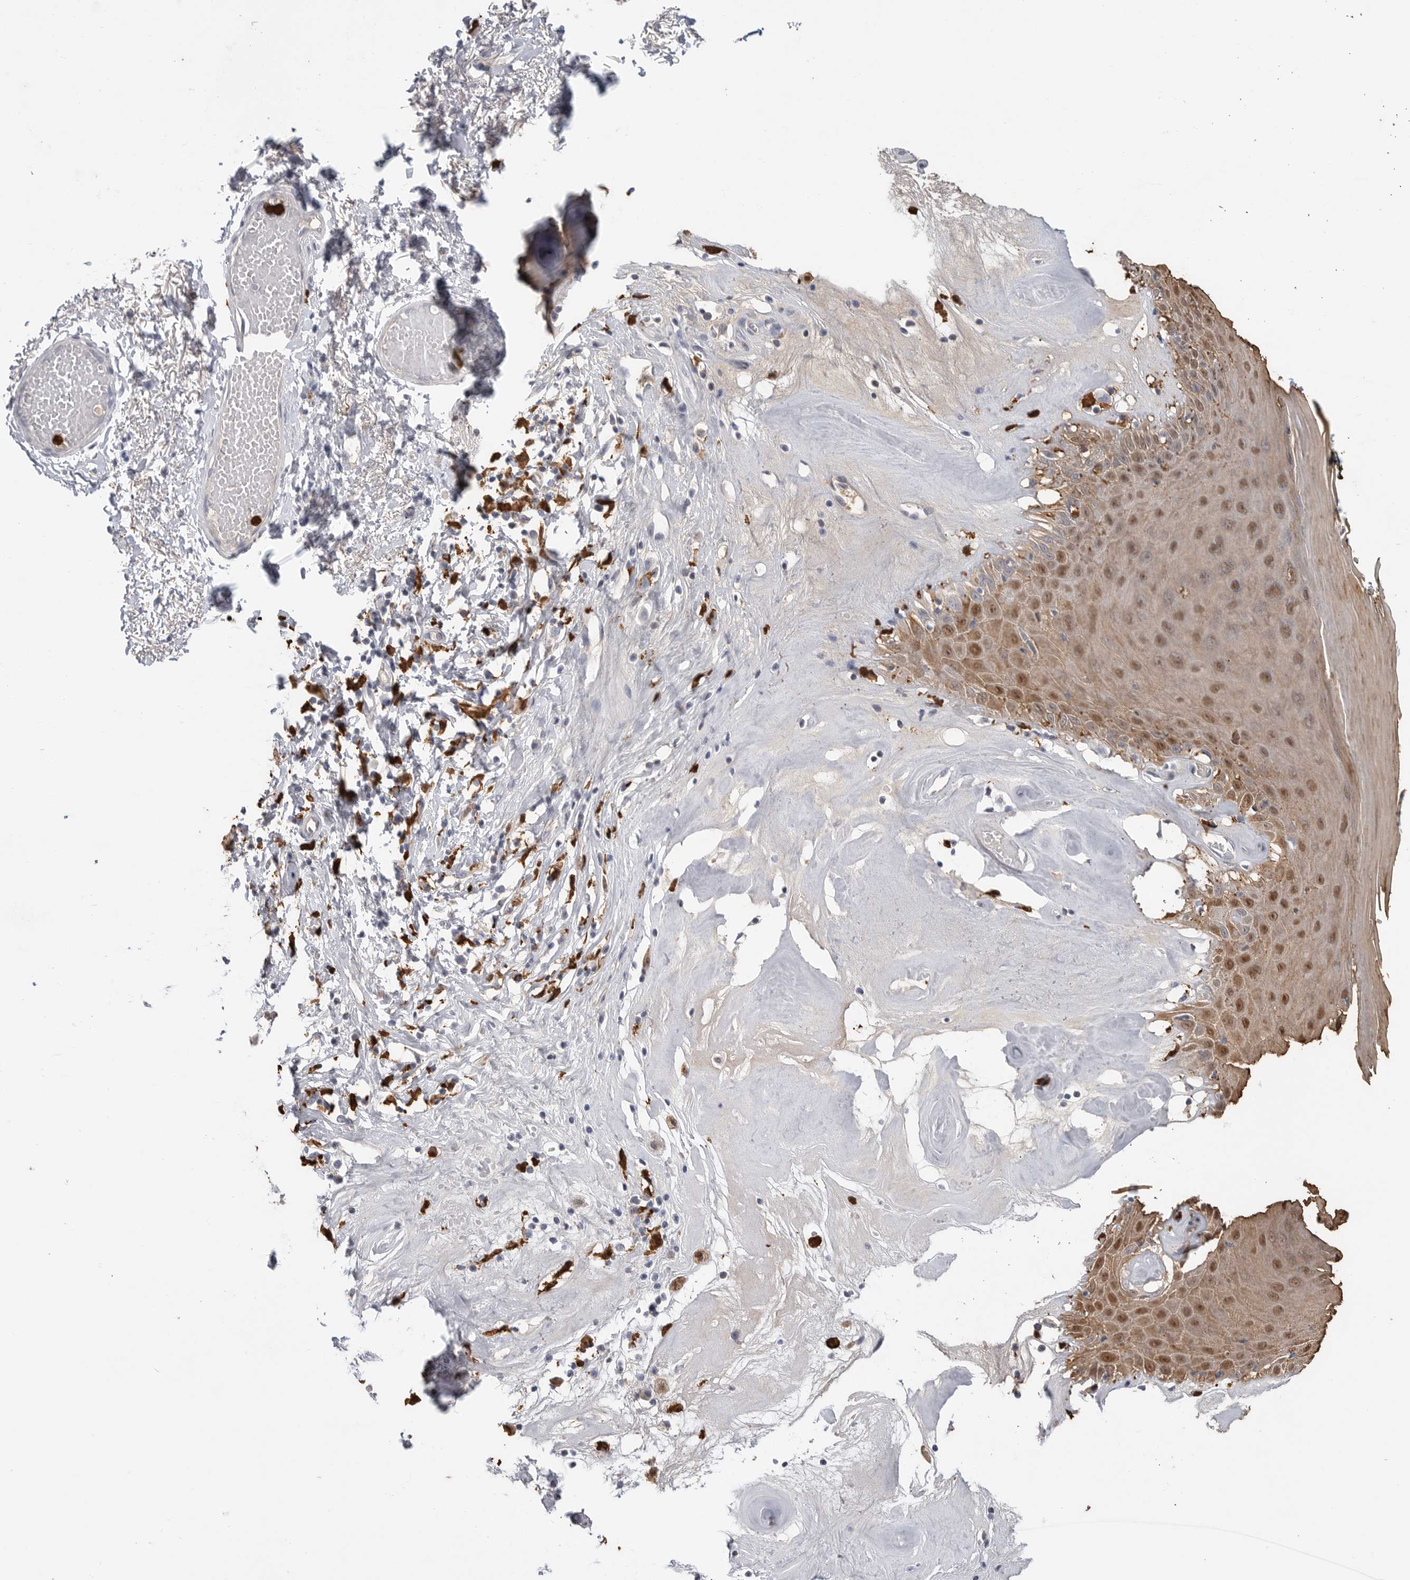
{"staining": {"intensity": "moderate", "quantity": ">75%", "location": "cytoplasmic/membranous,nuclear"}, "tissue": "skin", "cell_type": "Epidermal cells", "image_type": "normal", "snomed": [{"axis": "morphology", "description": "Normal tissue, NOS"}, {"axis": "morphology", "description": "Inflammation, NOS"}, {"axis": "topography", "description": "Vulva"}], "caption": "The image displays immunohistochemical staining of normal skin. There is moderate cytoplasmic/membranous,nuclear staining is identified in approximately >75% of epidermal cells. Nuclei are stained in blue.", "gene": "CYB561D1", "patient": {"sex": "female", "age": 84}}